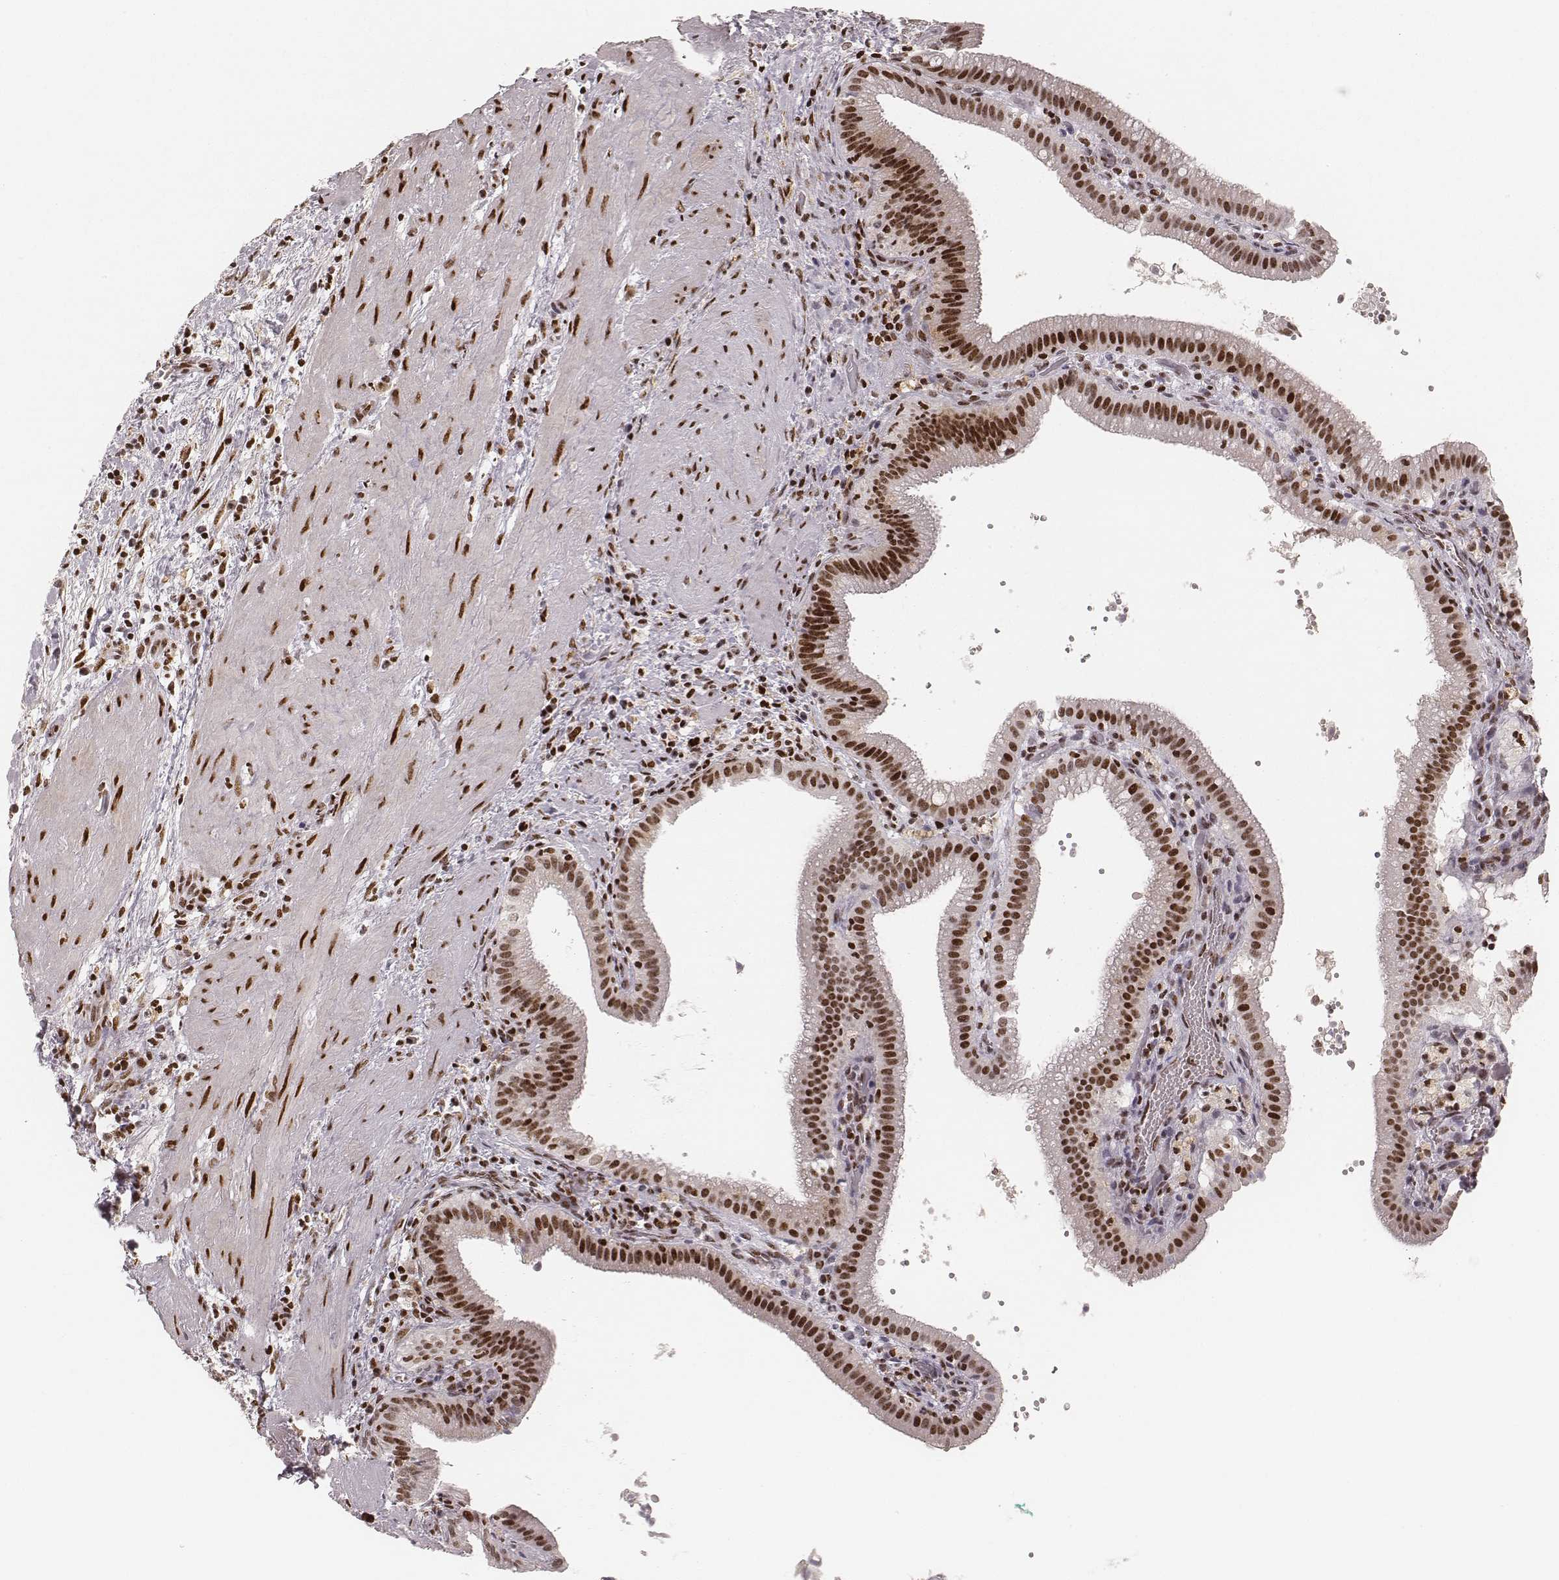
{"staining": {"intensity": "strong", "quantity": ">75%", "location": "nuclear"}, "tissue": "gallbladder", "cell_type": "Glandular cells", "image_type": "normal", "snomed": [{"axis": "morphology", "description": "Normal tissue, NOS"}, {"axis": "topography", "description": "Gallbladder"}], "caption": "The immunohistochemical stain highlights strong nuclear positivity in glandular cells of unremarkable gallbladder. Using DAB (3,3'-diaminobenzidine) (brown) and hematoxylin (blue) stains, captured at high magnification using brightfield microscopy.", "gene": "HNRNPC", "patient": {"sex": "male", "age": 42}}